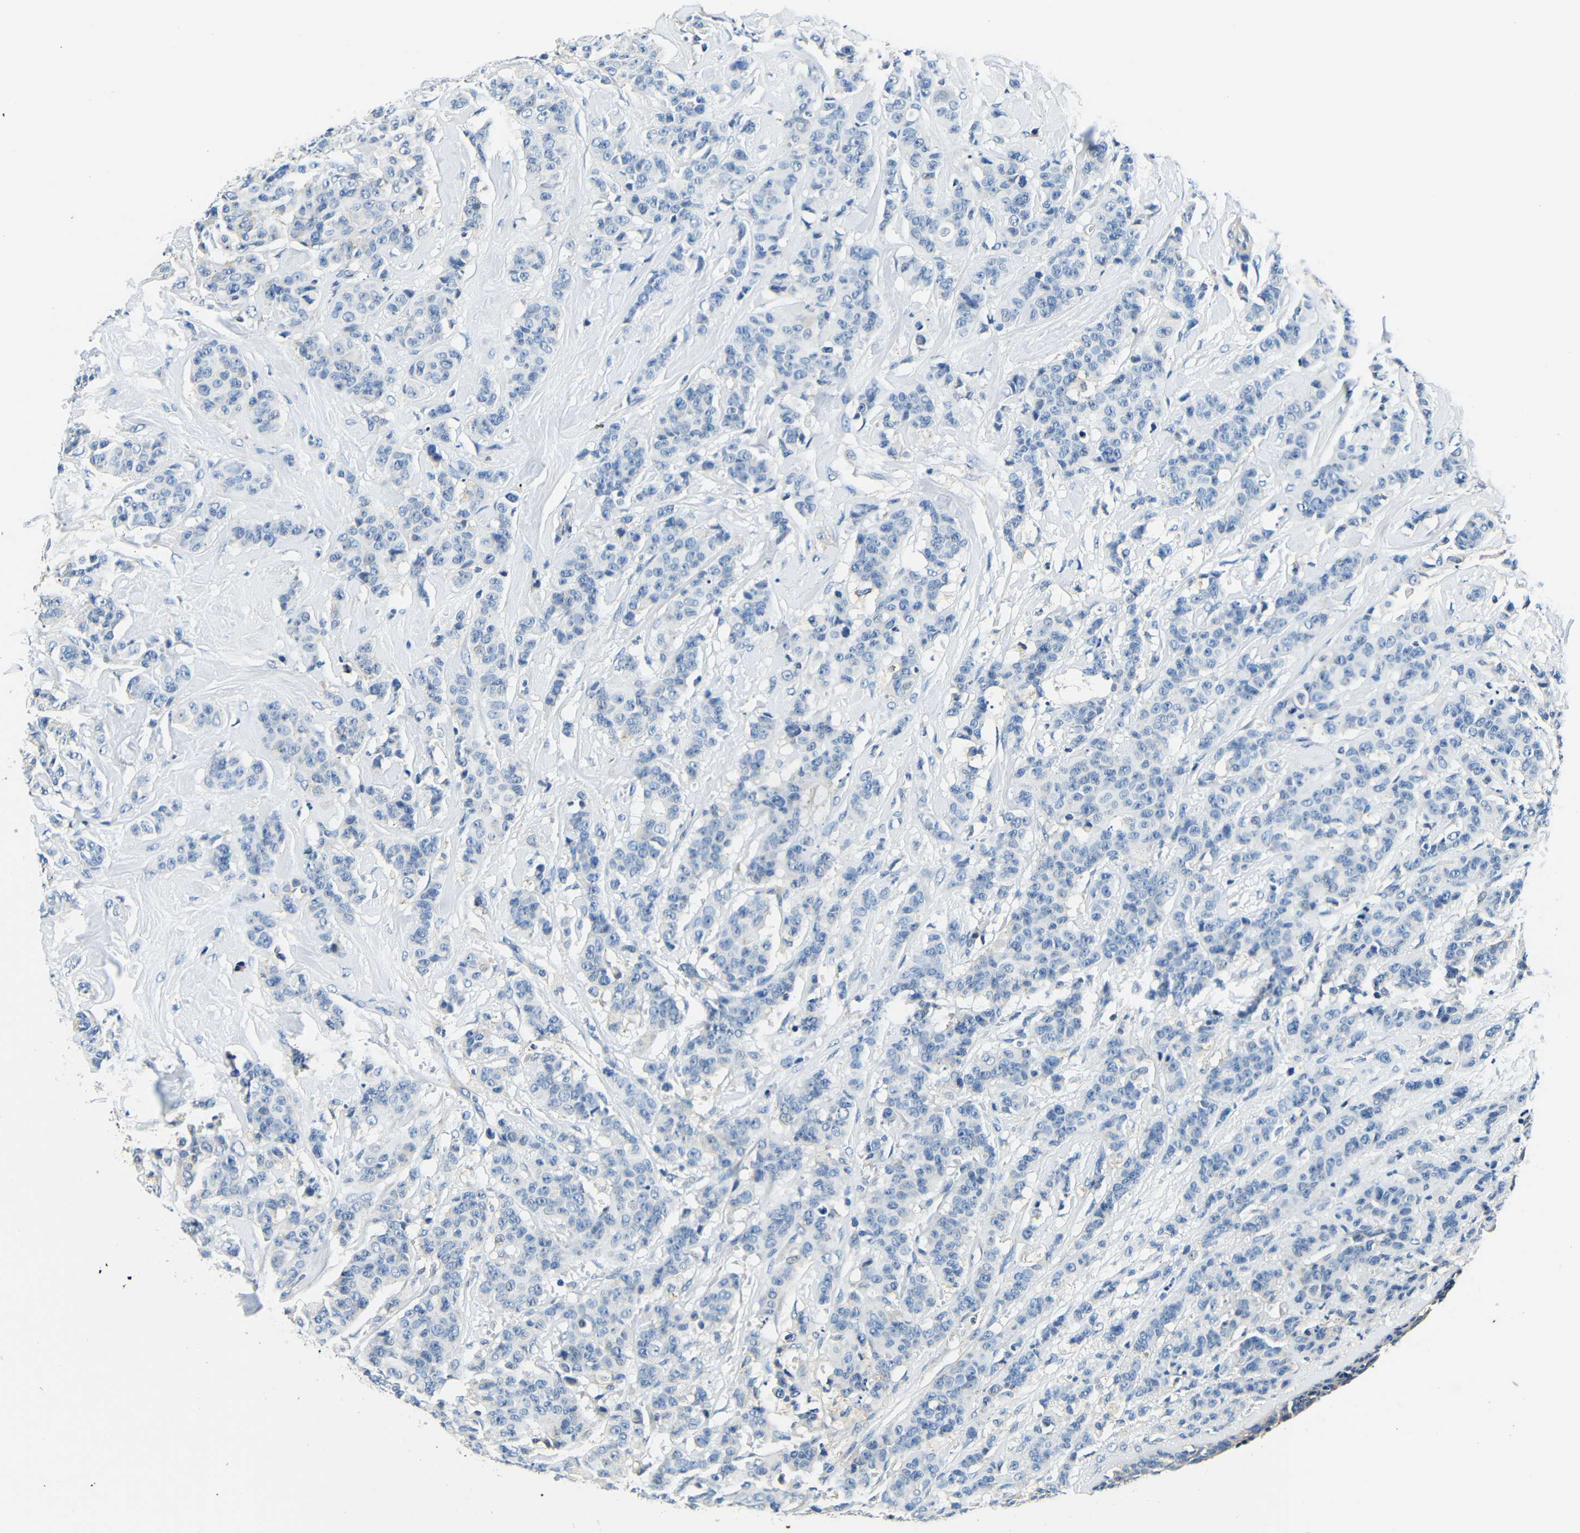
{"staining": {"intensity": "negative", "quantity": "none", "location": "none"}, "tissue": "breast cancer", "cell_type": "Tumor cells", "image_type": "cancer", "snomed": [{"axis": "morphology", "description": "Normal tissue, NOS"}, {"axis": "morphology", "description": "Duct carcinoma"}, {"axis": "topography", "description": "Breast"}], "caption": "Tumor cells show no significant protein staining in breast cancer (intraductal carcinoma).", "gene": "FMO5", "patient": {"sex": "female", "age": 40}}